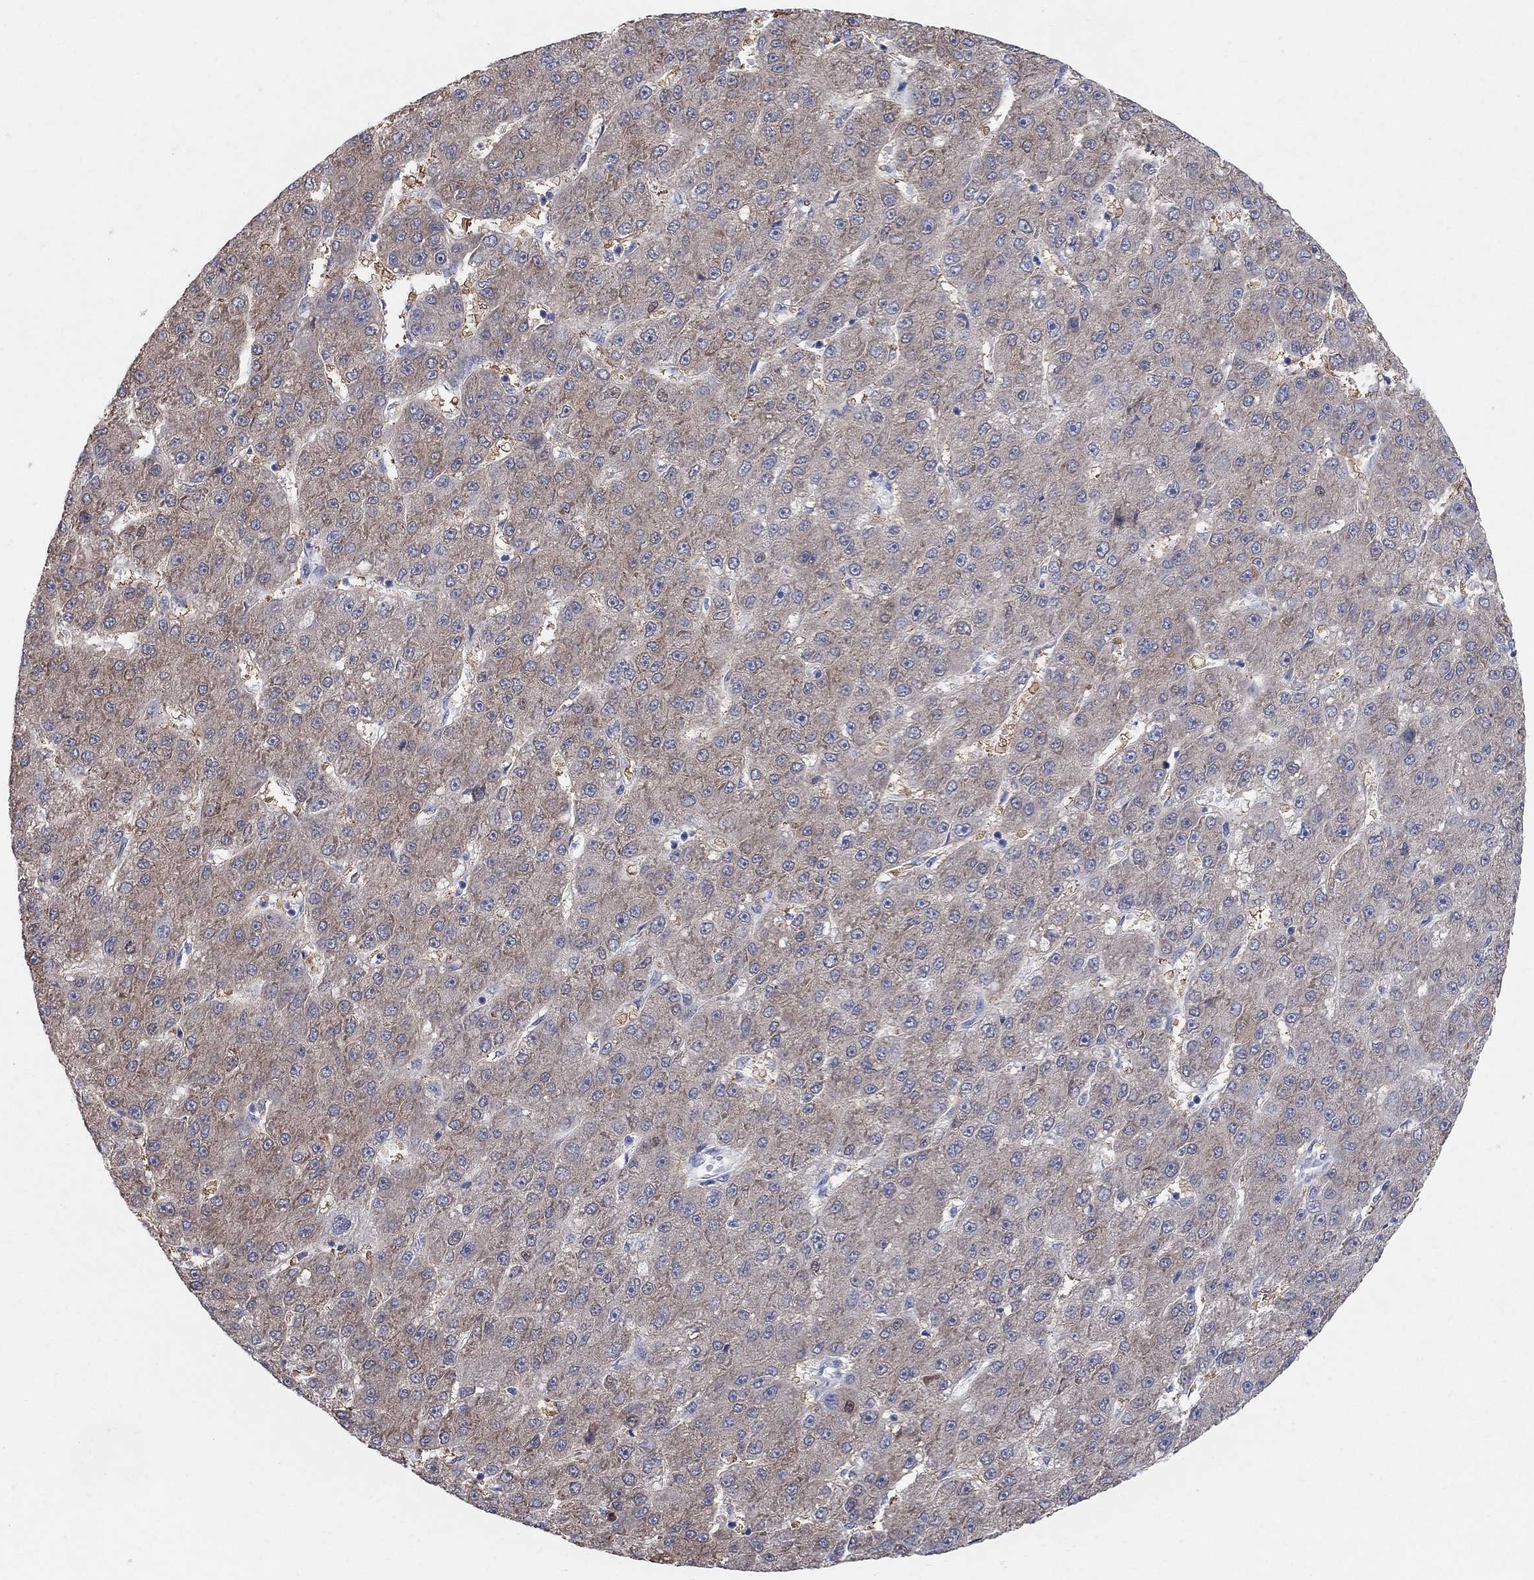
{"staining": {"intensity": "moderate", "quantity": "25%-75%", "location": "cytoplasmic/membranous"}, "tissue": "liver cancer", "cell_type": "Tumor cells", "image_type": "cancer", "snomed": [{"axis": "morphology", "description": "Carcinoma, Hepatocellular, NOS"}, {"axis": "topography", "description": "Liver"}], "caption": "Immunohistochemical staining of human hepatocellular carcinoma (liver) exhibits medium levels of moderate cytoplasmic/membranous protein staining in approximately 25%-75% of tumor cells.", "gene": "AOX1", "patient": {"sex": "male", "age": 67}}